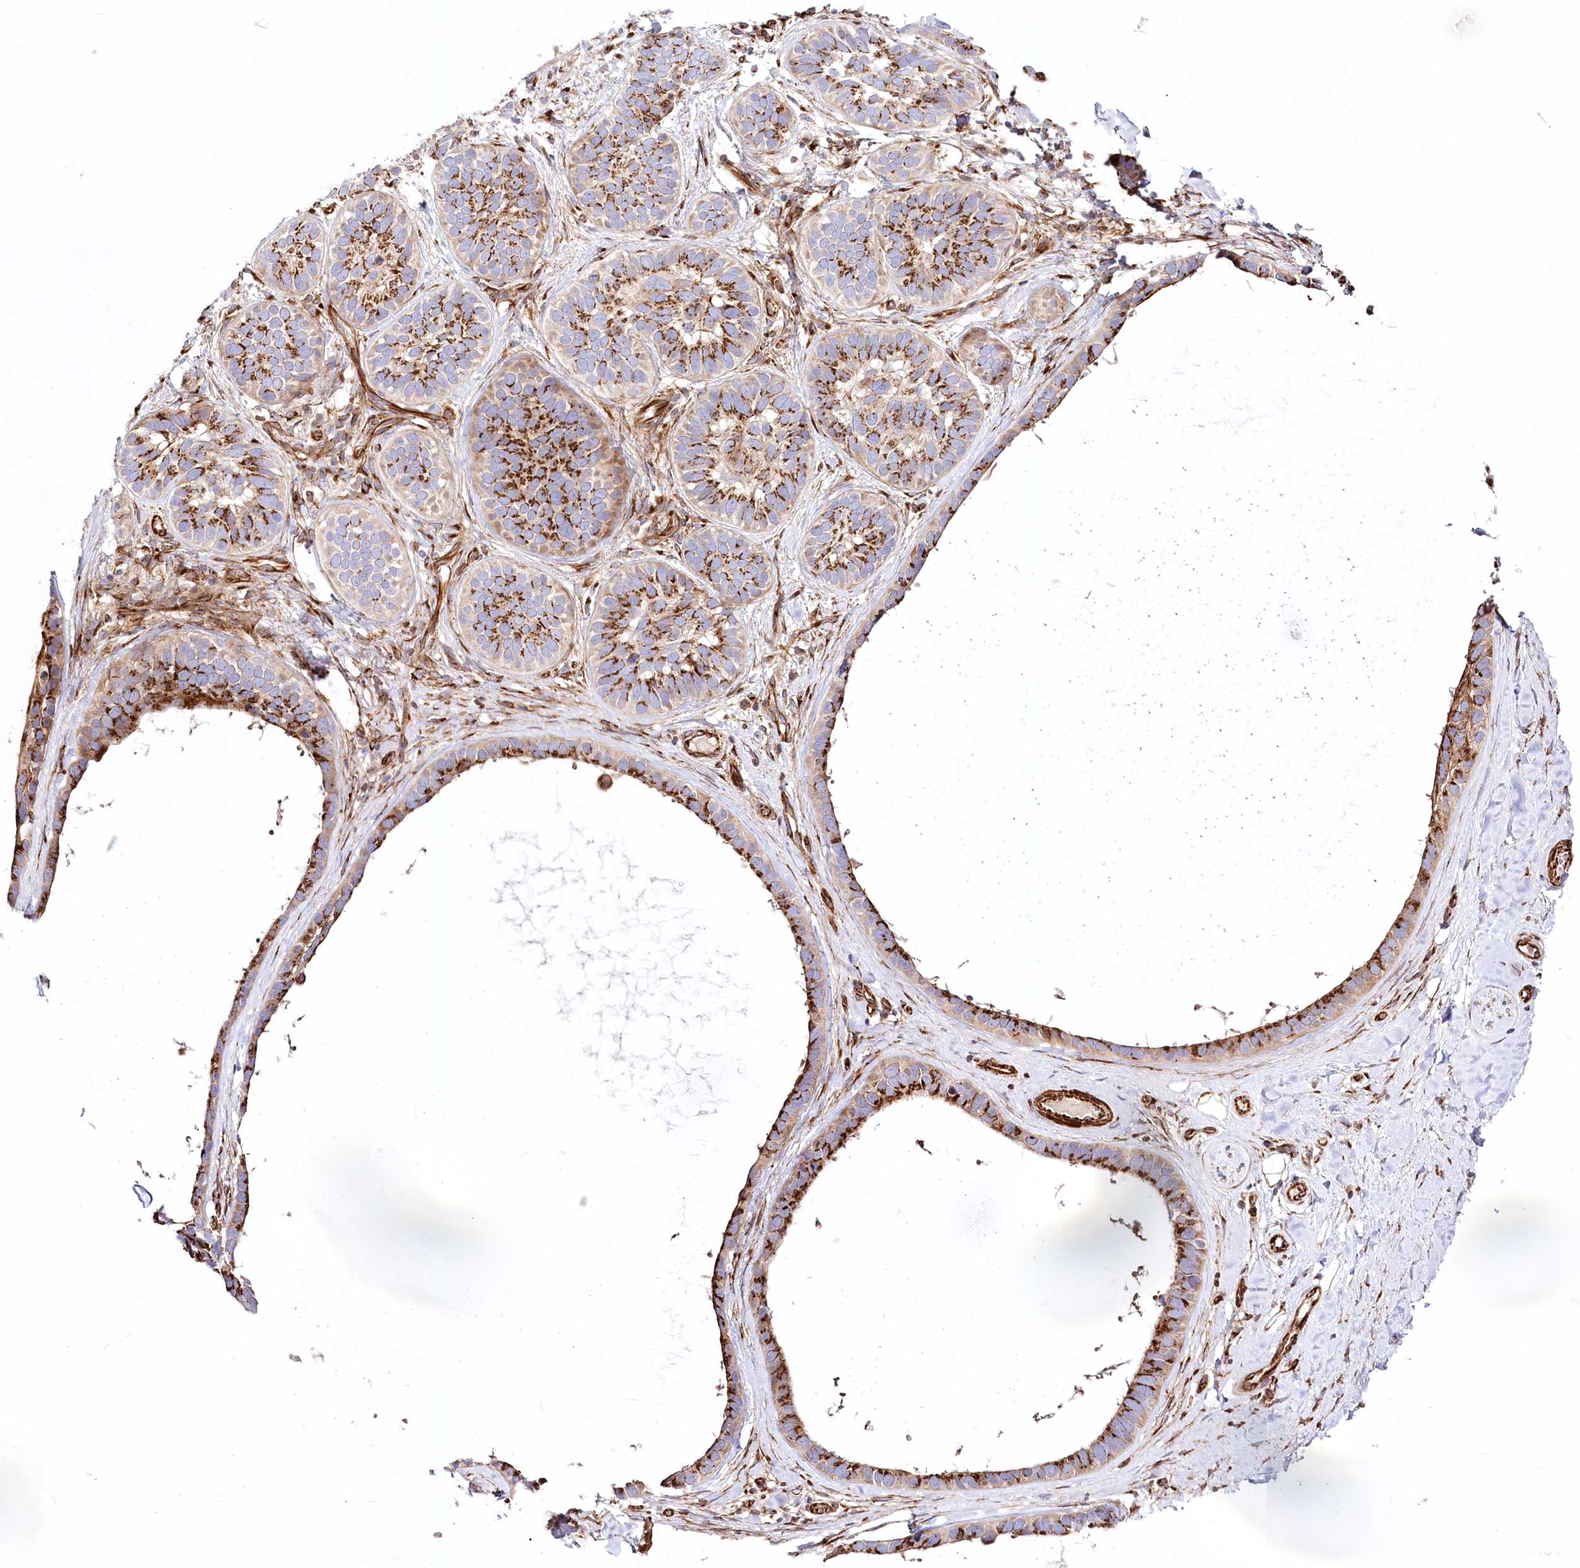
{"staining": {"intensity": "strong", "quantity": ">75%", "location": "cytoplasmic/membranous"}, "tissue": "skin cancer", "cell_type": "Tumor cells", "image_type": "cancer", "snomed": [{"axis": "morphology", "description": "Basal cell carcinoma"}, {"axis": "topography", "description": "Skin"}], "caption": "Brown immunohistochemical staining in basal cell carcinoma (skin) exhibits strong cytoplasmic/membranous expression in about >75% of tumor cells.", "gene": "ABRAXAS2", "patient": {"sex": "male", "age": 62}}